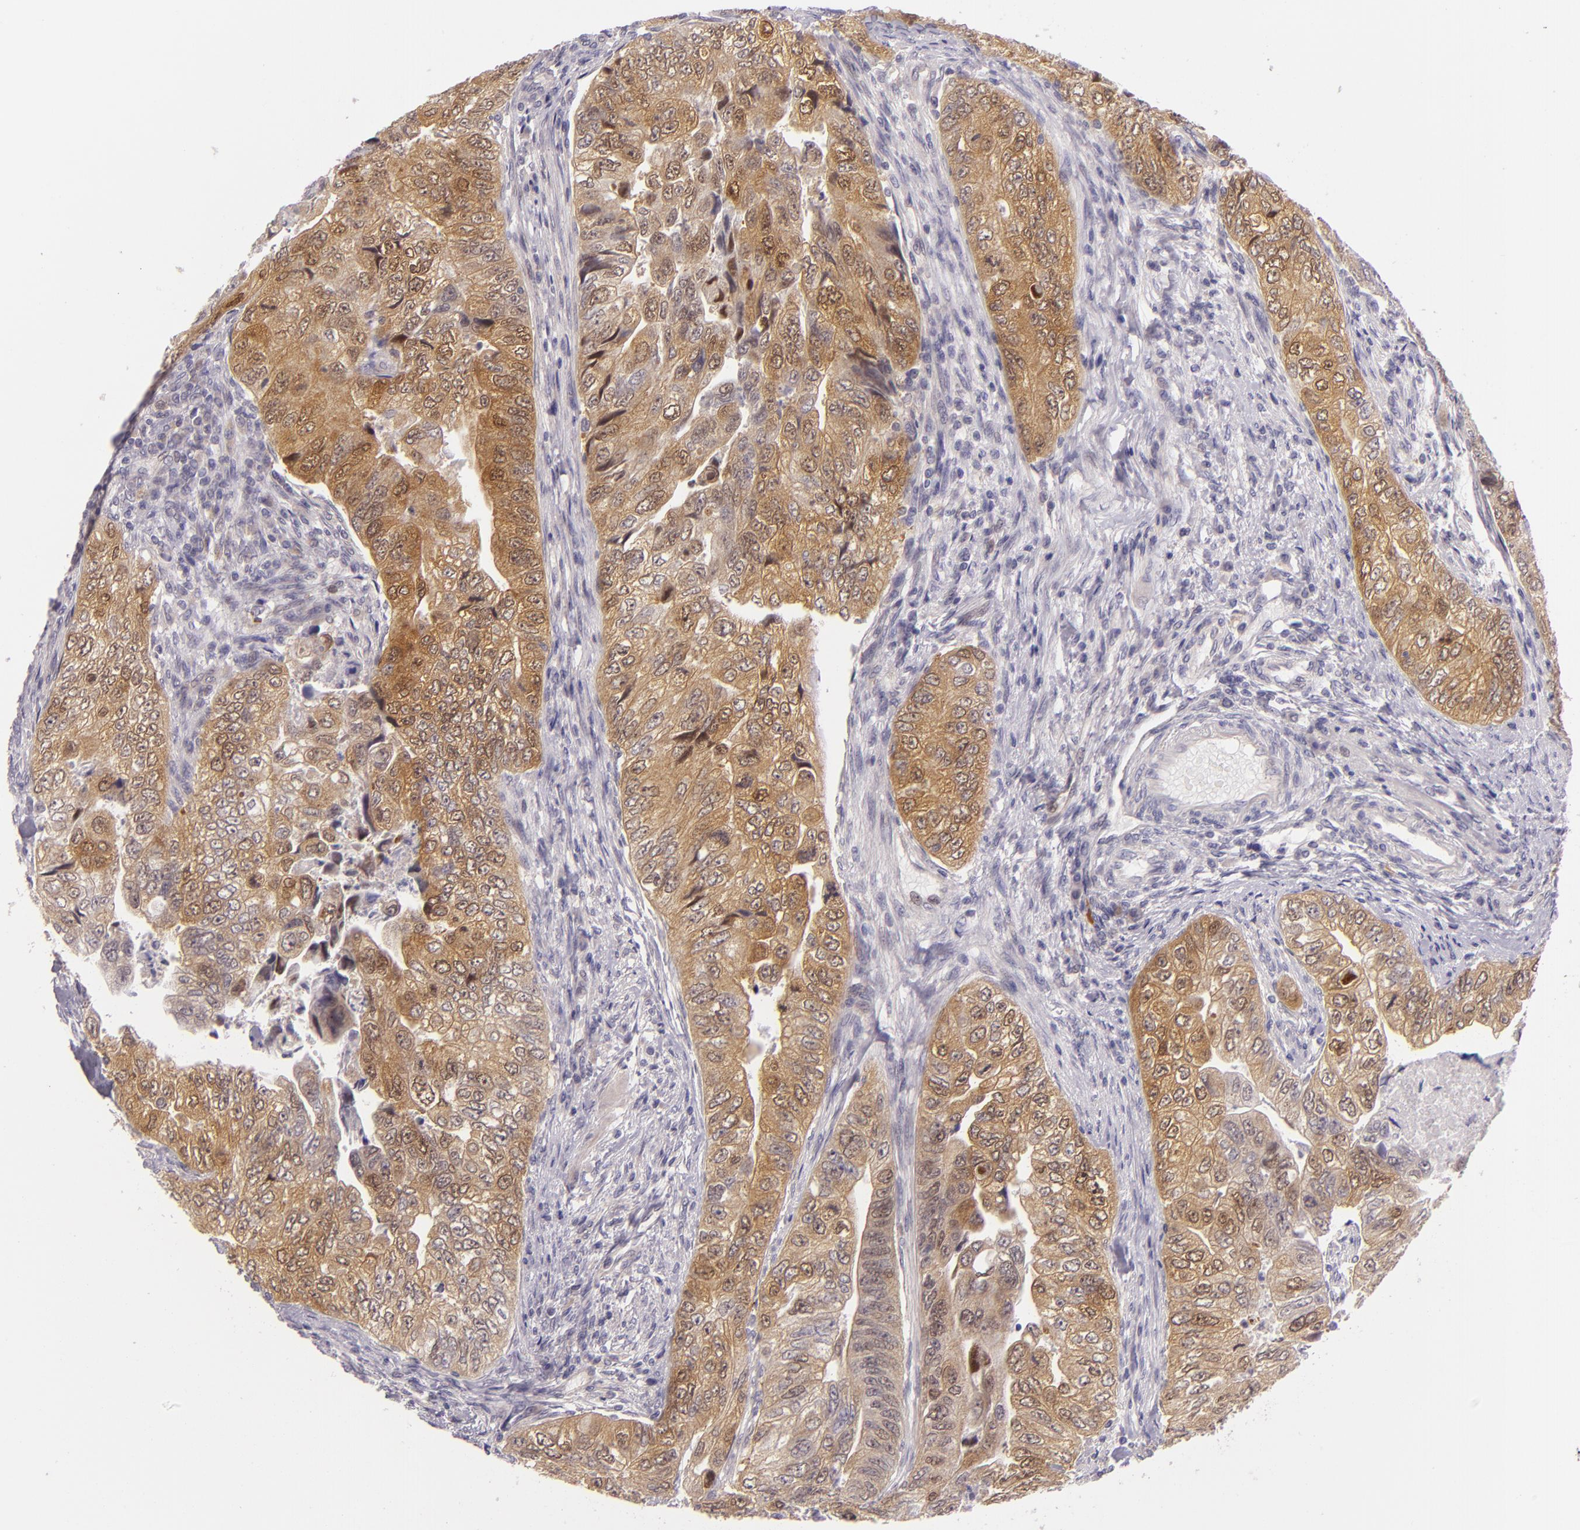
{"staining": {"intensity": "moderate", "quantity": ">75%", "location": "cytoplasmic/membranous,nuclear"}, "tissue": "colorectal cancer", "cell_type": "Tumor cells", "image_type": "cancer", "snomed": [{"axis": "morphology", "description": "Adenocarcinoma, NOS"}, {"axis": "topography", "description": "Colon"}], "caption": "A brown stain shows moderate cytoplasmic/membranous and nuclear staining of a protein in colorectal cancer tumor cells. (Brightfield microscopy of DAB IHC at high magnification).", "gene": "CSE1L", "patient": {"sex": "female", "age": 11}}